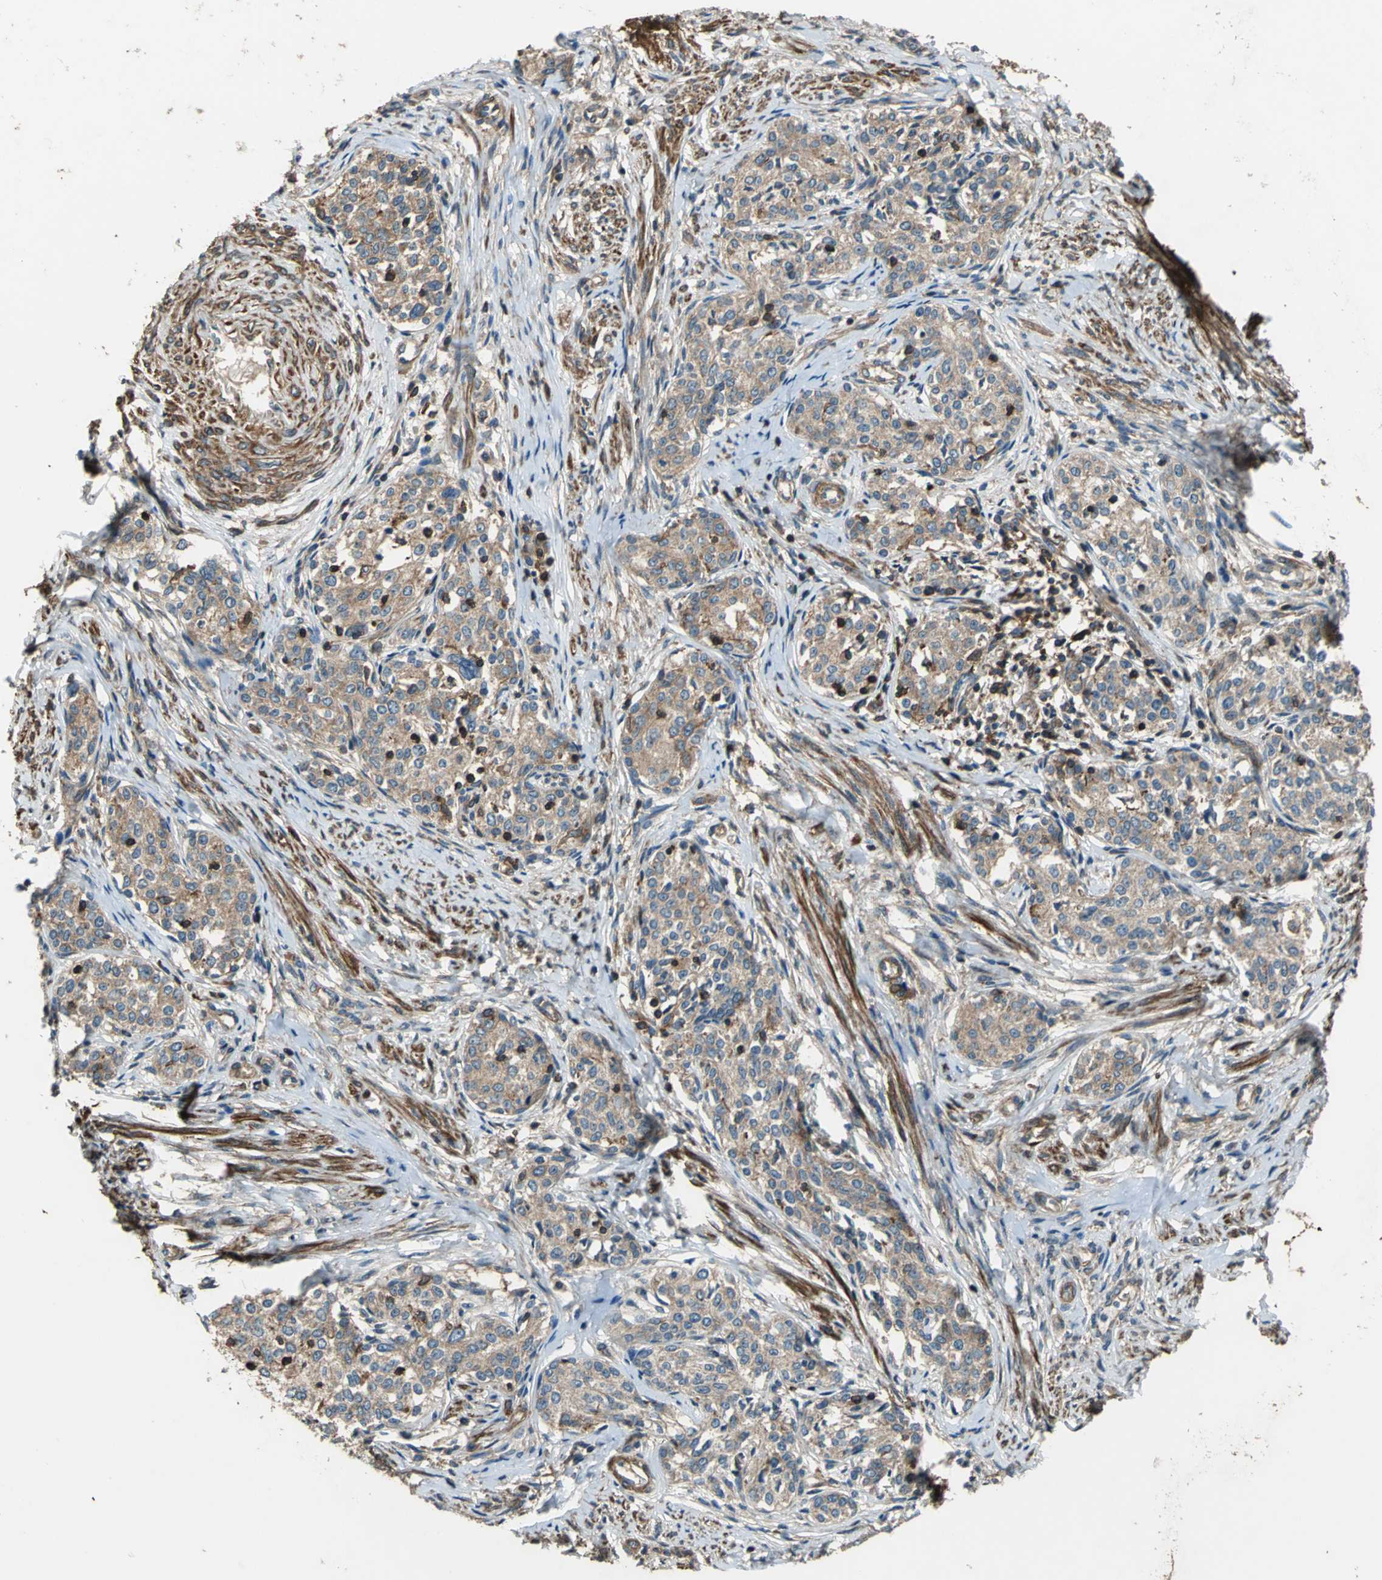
{"staining": {"intensity": "moderate", "quantity": ">75%", "location": "cytoplasmic/membranous"}, "tissue": "cervical cancer", "cell_type": "Tumor cells", "image_type": "cancer", "snomed": [{"axis": "morphology", "description": "Squamous cell carcinoma, NOS"}, {"axis": "morphology", "description": "Adenocarcinoma, NOS"}, {"axis": "topography", "description": "Cervix"}], "caption": "Cervical squamous cell carcinoma was stained to show a protein in brown. There is medium levels of moderate cytoplasmic/membranous positivity in about >75% of tumor cells.", "gene": "PARVA", "patient": {"sex": "female", "age": 52}}